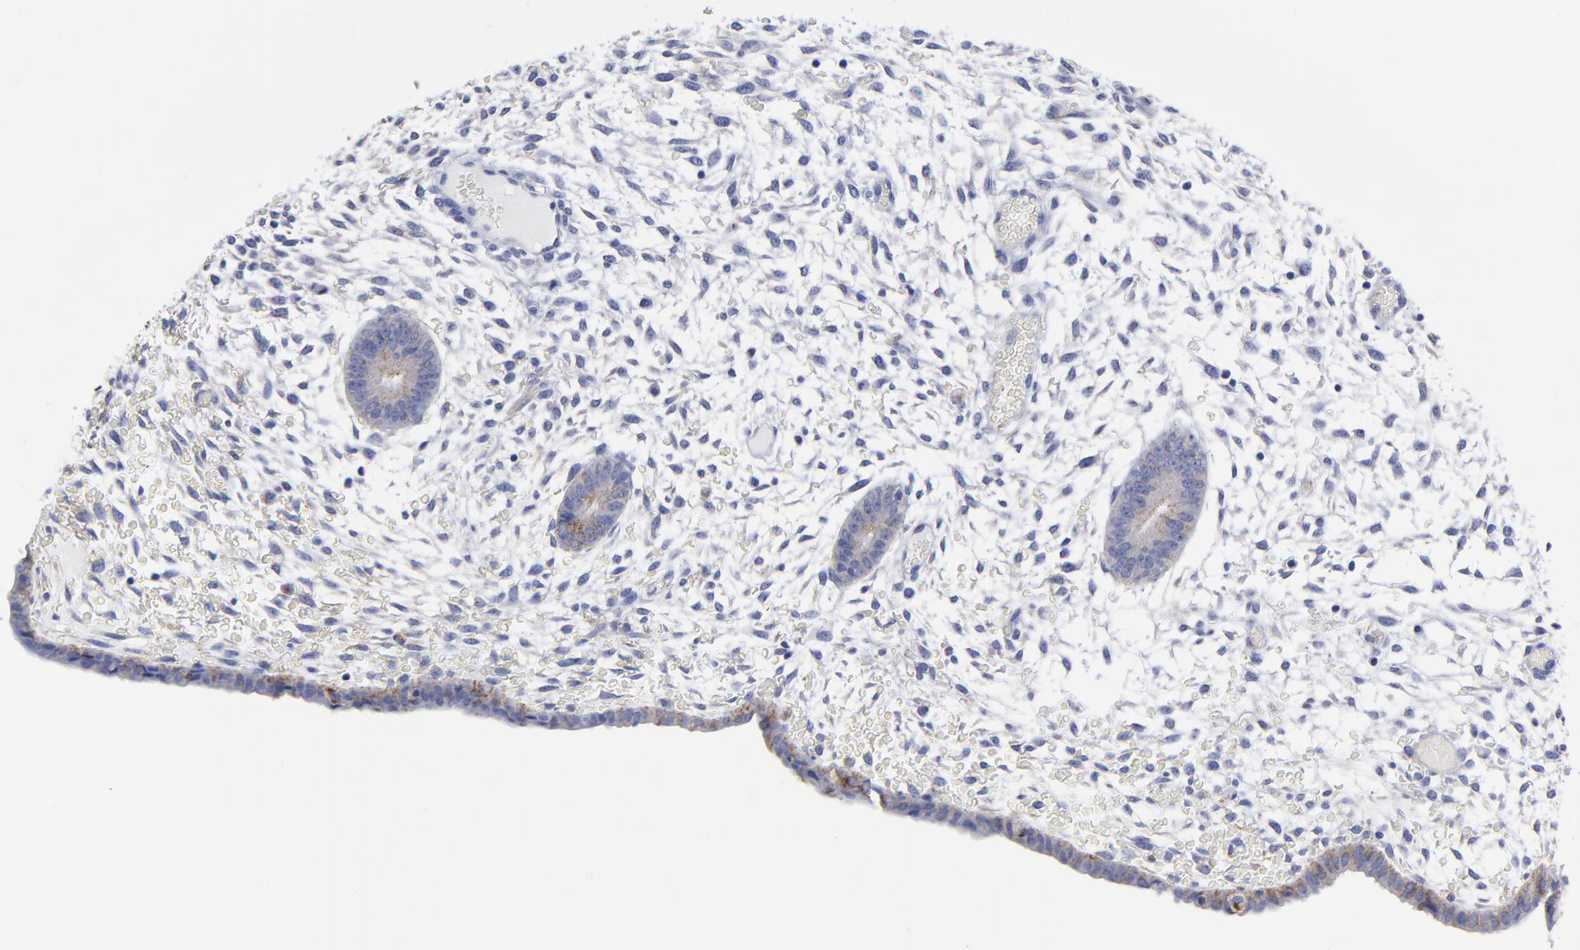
{"staining": {"intensity": "weak", "quantity": "<25%", "location": "cytoplasmic/membranous"}, "tissue": "endometrium", "cell_type": "Cells in endometrial stroma", "image_type": "normal", "snomed": [{"axis": "morphology", "description": "Normal tissue, NOS"}, {"axis": "topography", "description": "Endometrium"}], "caption": "This is an immunohistochemistry image of normal human endometrium. There is no expression in cells in endometrial stroma.", "gene": "CNTN3", "patient": {"sex": "female", "age": 42}}